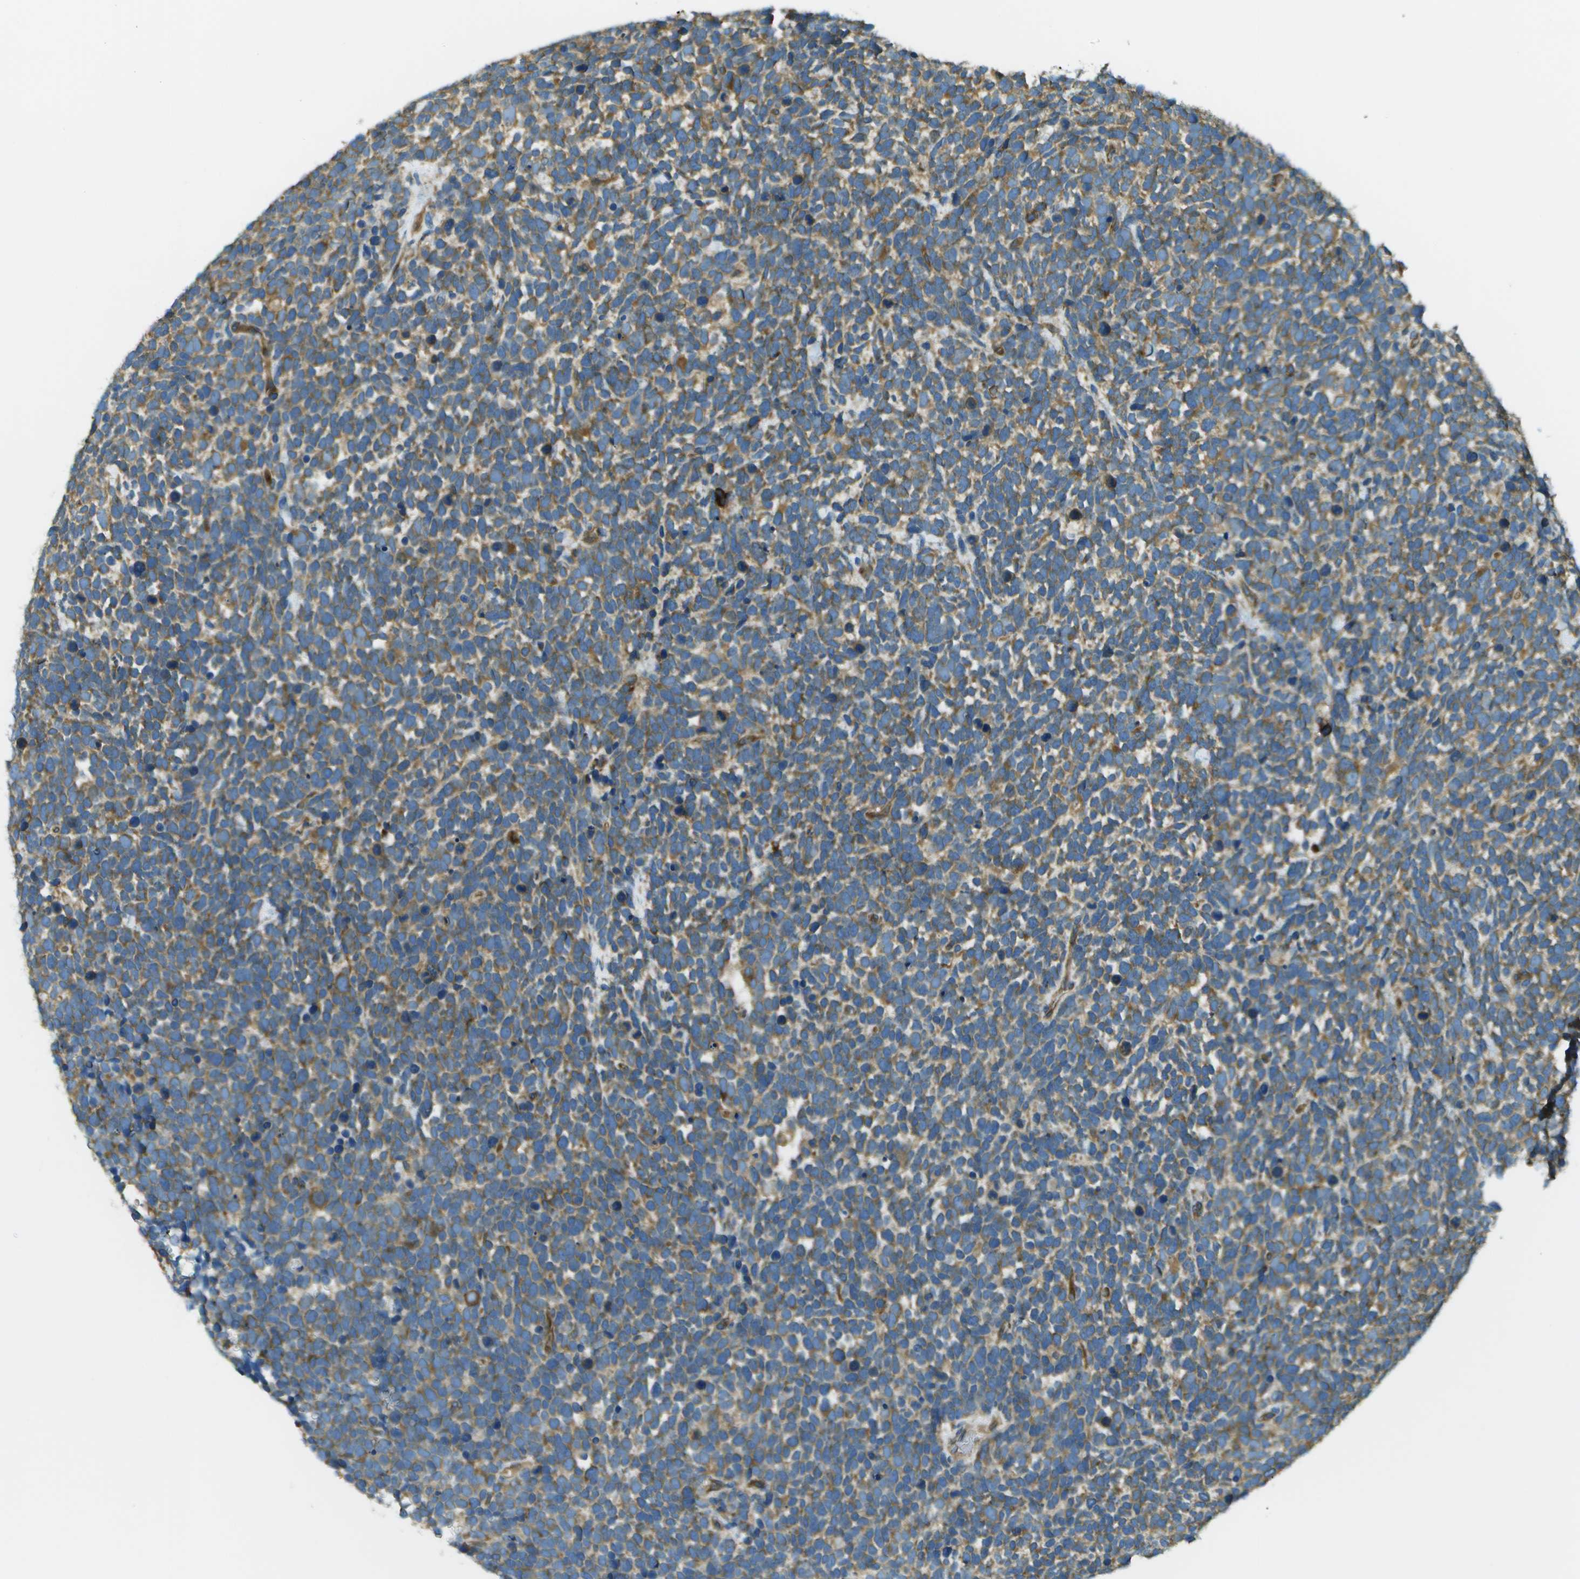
{"staining": {"intensity": "moderate", "quantity": "25%-75%", "location": "cytoplasmic/membranous"}, "tissue": "urothelial cancer", "cell_type": "Tumor cells", "image_type": "cancer", "snomed": [{"axis": "morphology", "description": "Urothelial carcinoma, High grade"}, {"axis": "topography", "description": "Urinary bladder"}], "caption": "A histopathology image of urothelial cancer stained for a protein displays moderate cytoplasmic/membranous brown staining in tumor cells.", "gene": "DNAJB11", "patient": {"sex": "female", "age": 82}}